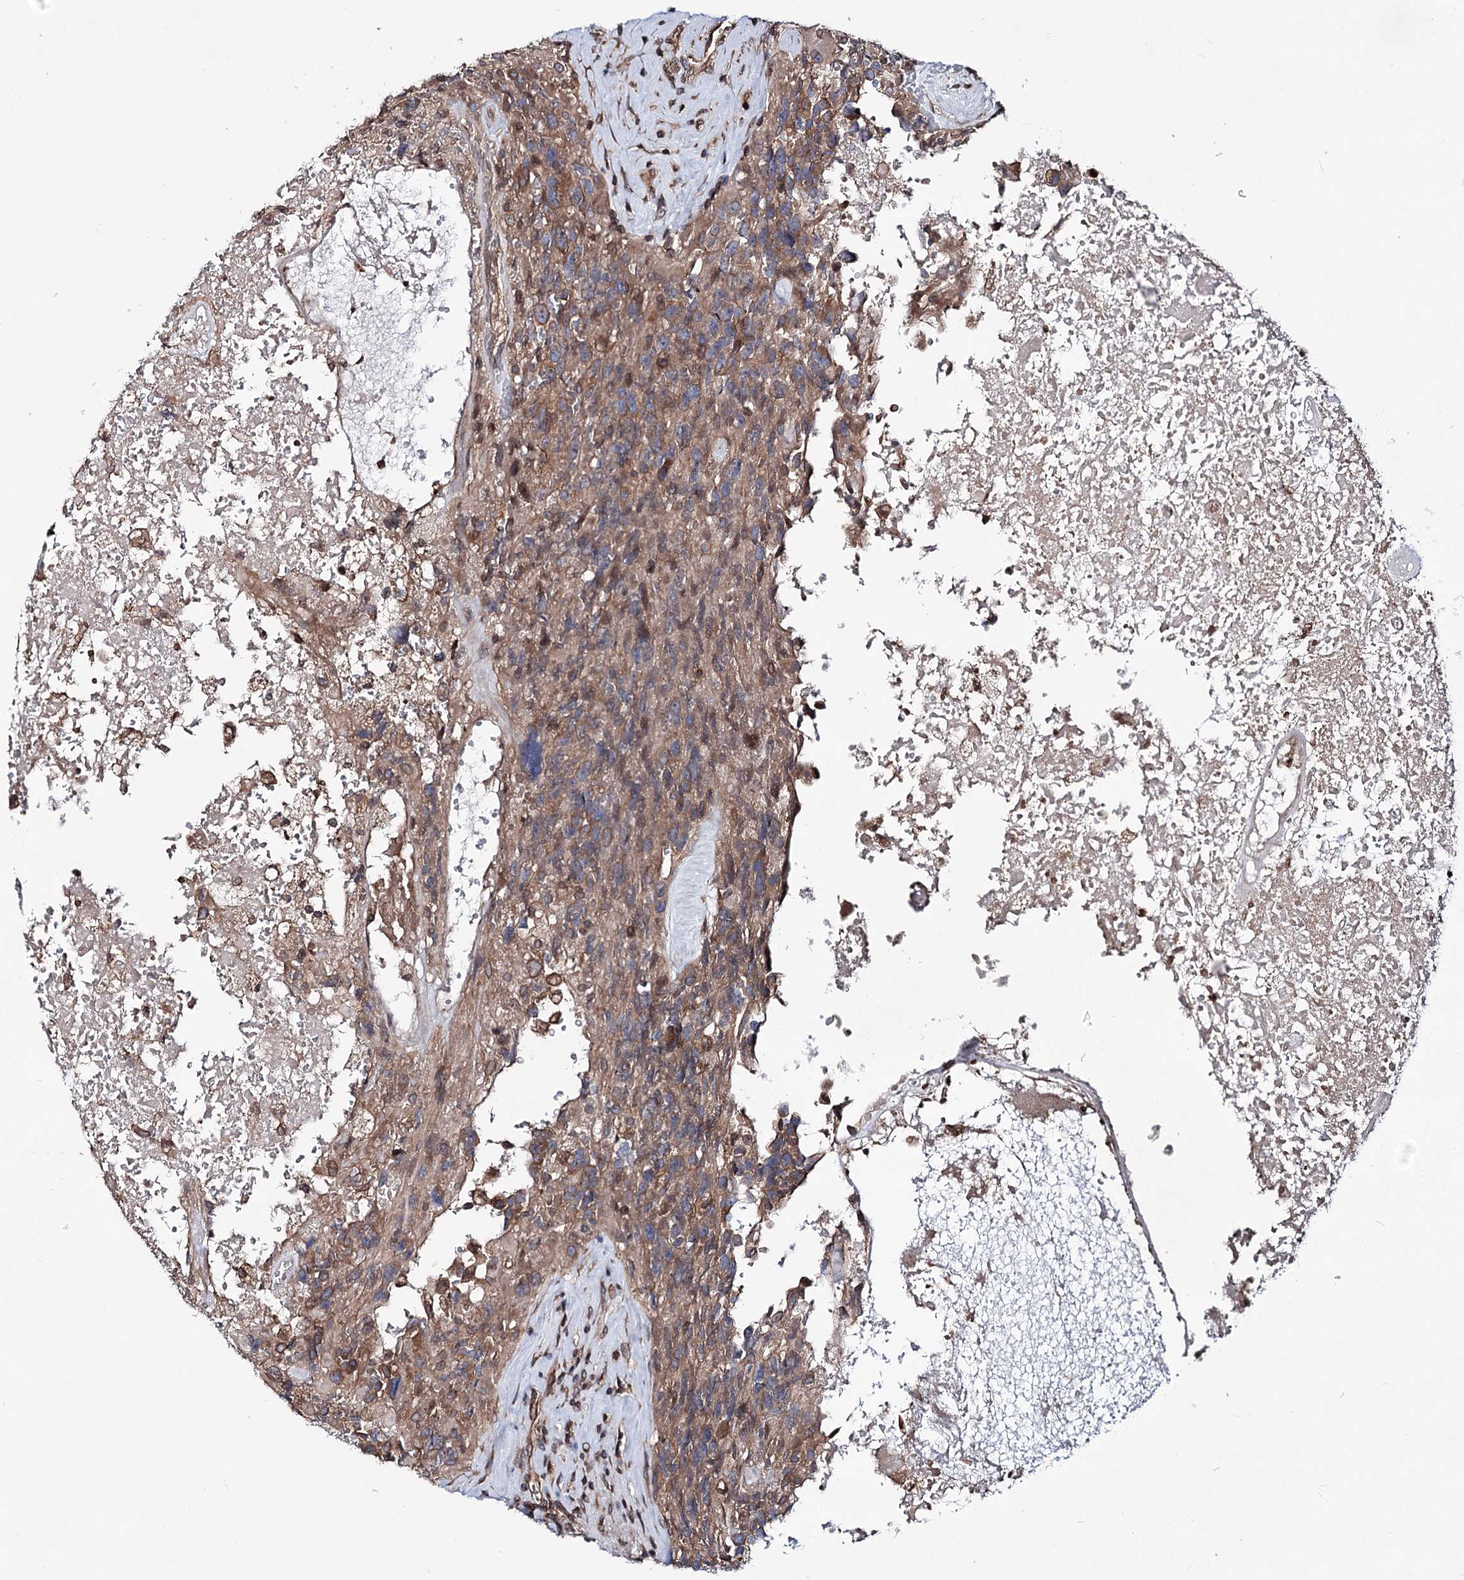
{"staining": {"intensity": "moderate", "quantity": ">75%", "location": "cytoplasmic/membranous"}, "tissue": "glioma", "cell_type": "Tumor cells", "image_type": "cancer", "snomed": [{"axis": "morphology", "description": "Glioma, malignant, High grade"}, {"axis": "topography", "description": "Brain"}], "caption": "Immunohistochemistry (IHC) staining of glioma, which reveals medium levels of moderate cytoplasmic/membranous staining in about >75% of tumor cells indicating moderate cytoplasmic/membranous protein staining. The staining was performed using DAB (3,3'-diaminobenzidine) (brown) for protein detection and nuclei were counterstained in hematoxylin (blue).", "gene": "FGFR1OP2", "patient": {"sex": "male", "age": 76}}